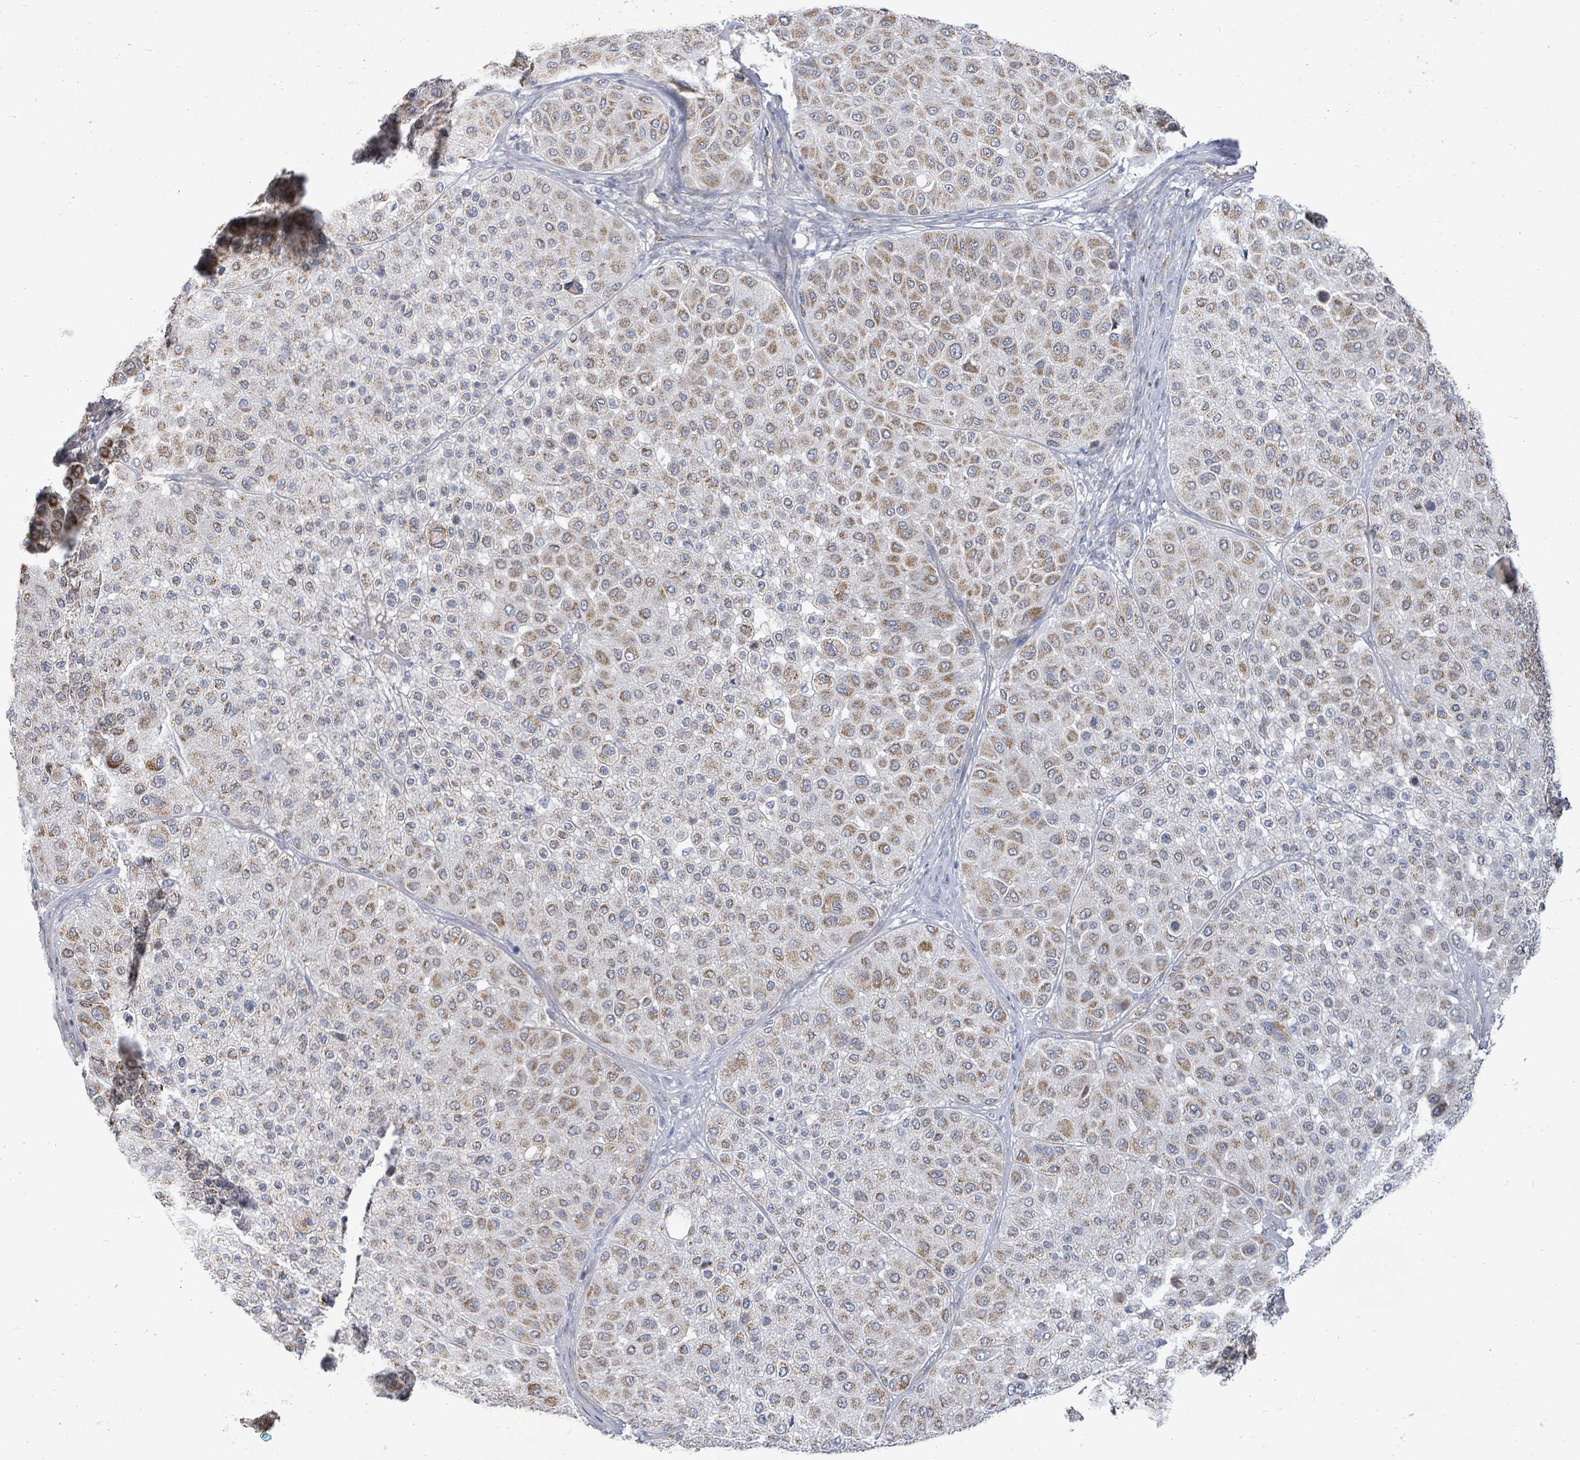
{"staining": {"intensity": "moderate", "quantity": ">75%", "location": "cytoplasmic/membranous"}, "tissue": "melanoma", "cell_type": "Tumor cells", "image_type": "cancer", "snomed": [{"axis": "morphology", "description": "Malignant melanoma, Metastatic site"}, {"axis": "topography", "description": "Smooth muscle"}], "caption": "IHC micrograph of human melanoma stained for a protein (brown), which reveals medium levels of moderate cytoplasmic/membranous staining in approximately >75% of tumor cells.", "gene": "ZFPM1", "patient": {"sex": "male", "age": 41}}